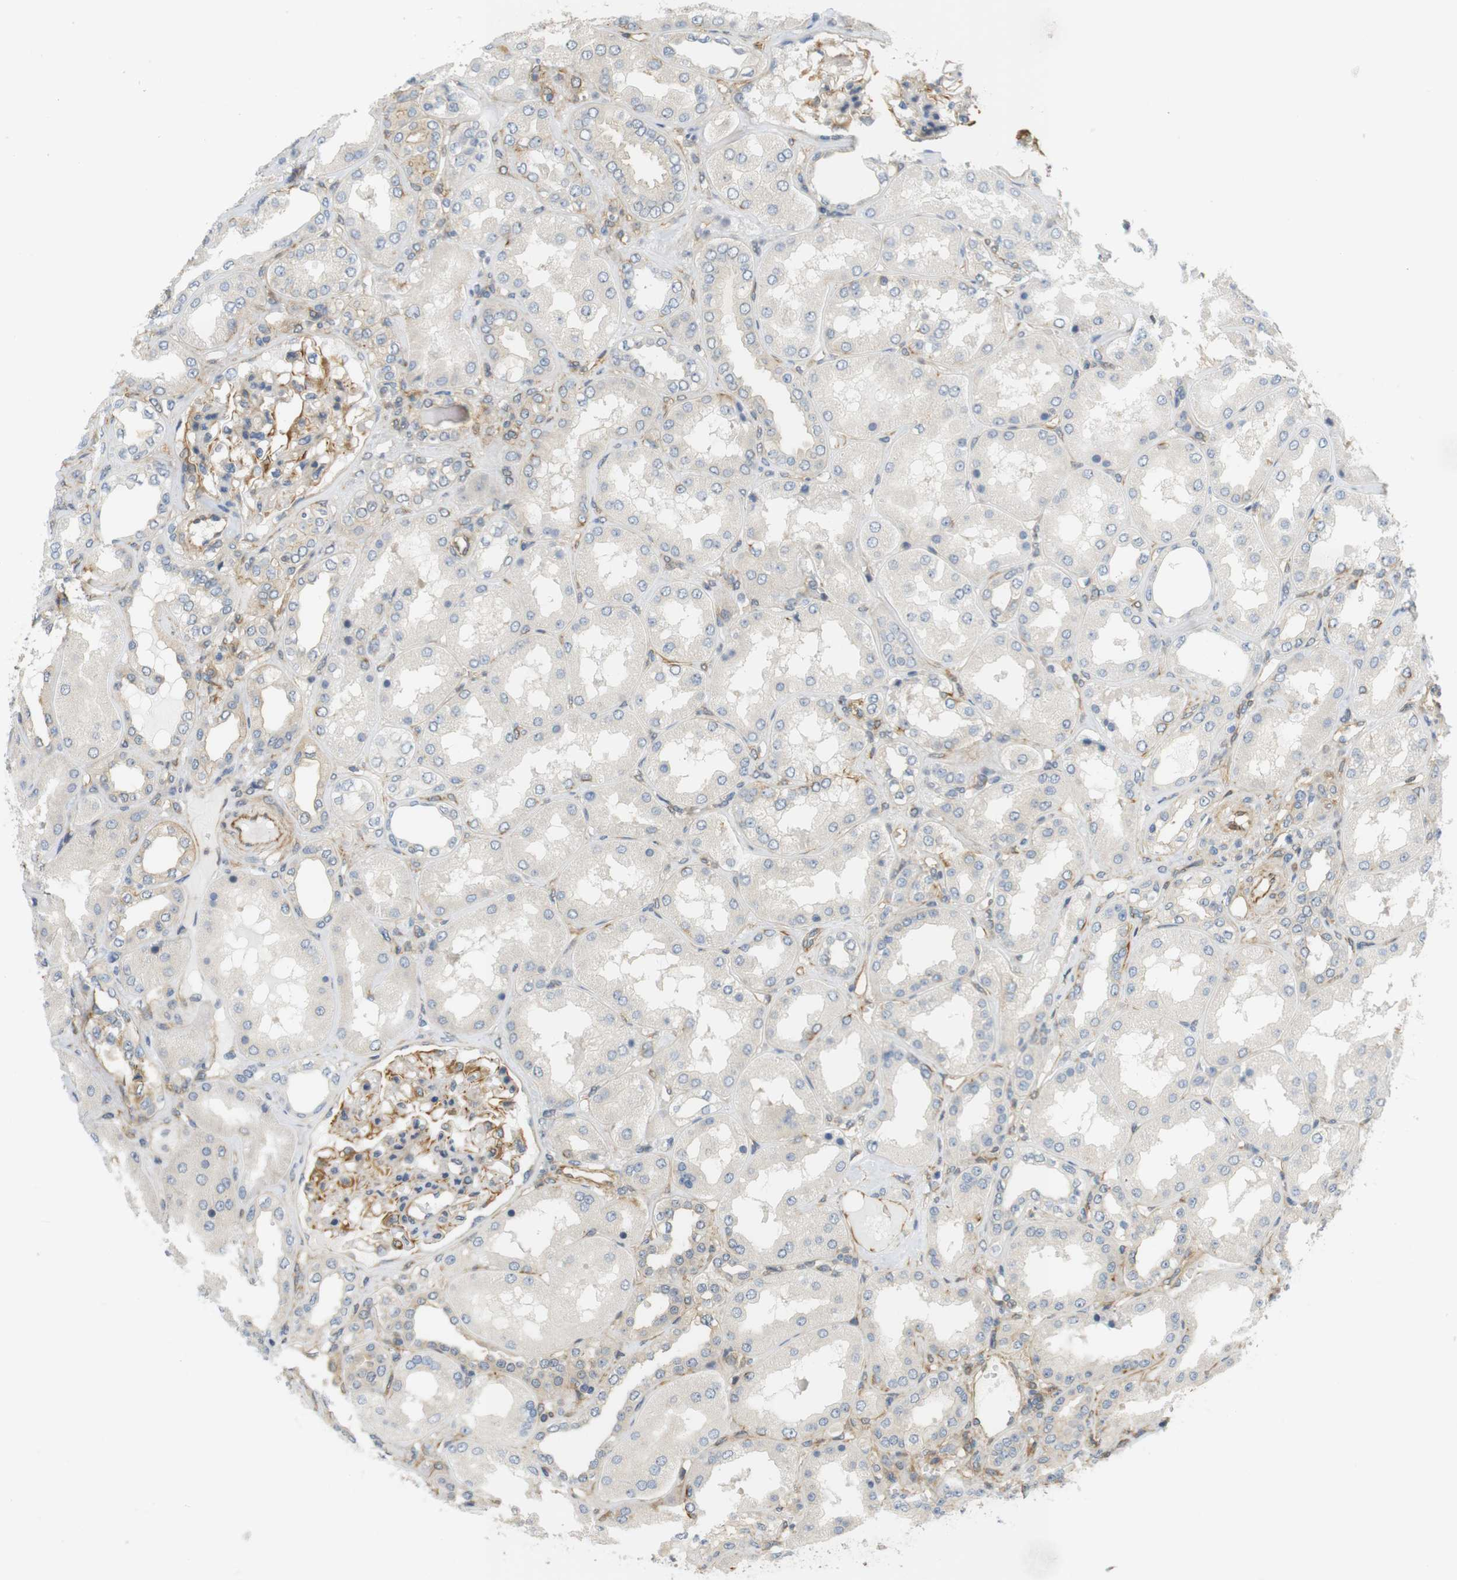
{"staining": {"intensity": "moderate", "quantity": "25%-75%", "location": "cytoplasmic/membranous"}, "tissue": "kidney", "cell_type": "Cells in glomeruli", "image_type": "normal", "snomed": [{"axis": "morphology", "description": "Normal tissue, NOS"}, {"axis": "topography", "description": "Kidney"}], "caption": "This histopathology image demonstrates immunohistochemistry (IHC) staining of unremarkable kidney, with medium moderate cytoplasmic/membranous positivity in approximately 25%-75% of cells in glomeruli.", "gene": "CYTH3", "patient": {"sex": "female", "age": 56}}